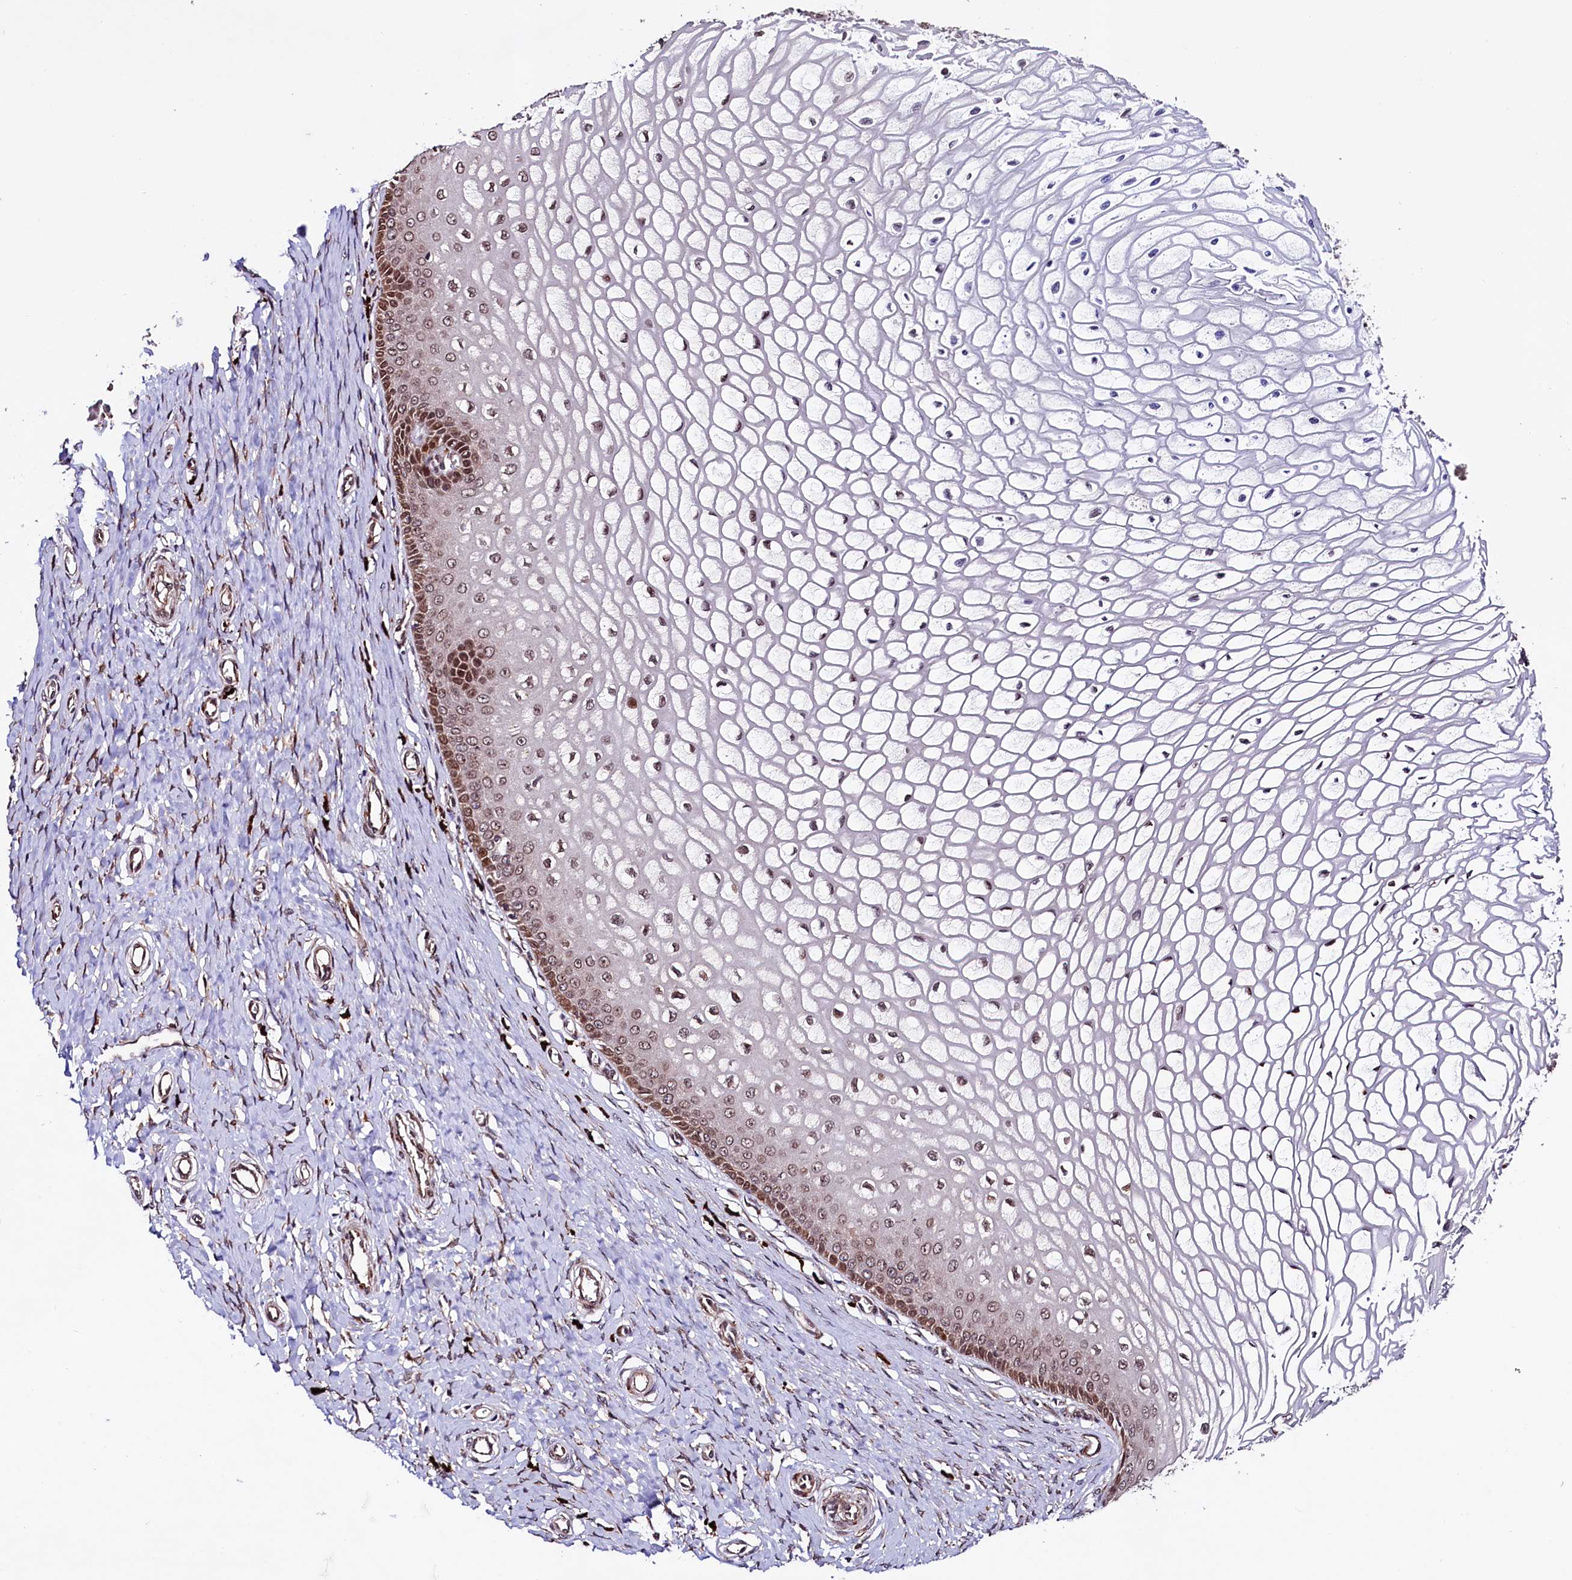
{"staining": {"intensity": "moderate", "quantity": ">75%", "location": "cytoplasmic/membranous,nuclear"}, "tissue": "cervix", "cell_type": "Glandular cells", "image_type": "normal", "snomed": [{"axis": "morphology", "description": "Normal tissue, NOS"}, {"axis": "topography", "description": "Cervix"}], "caption": "Glandular cells exhibit moderate cytoplasmic/membranous,nuclear positivity in approximately >75% of cells in benign cervix.", "gene": "C5orf15", "patient": {"sex": "female", "age": 55}}